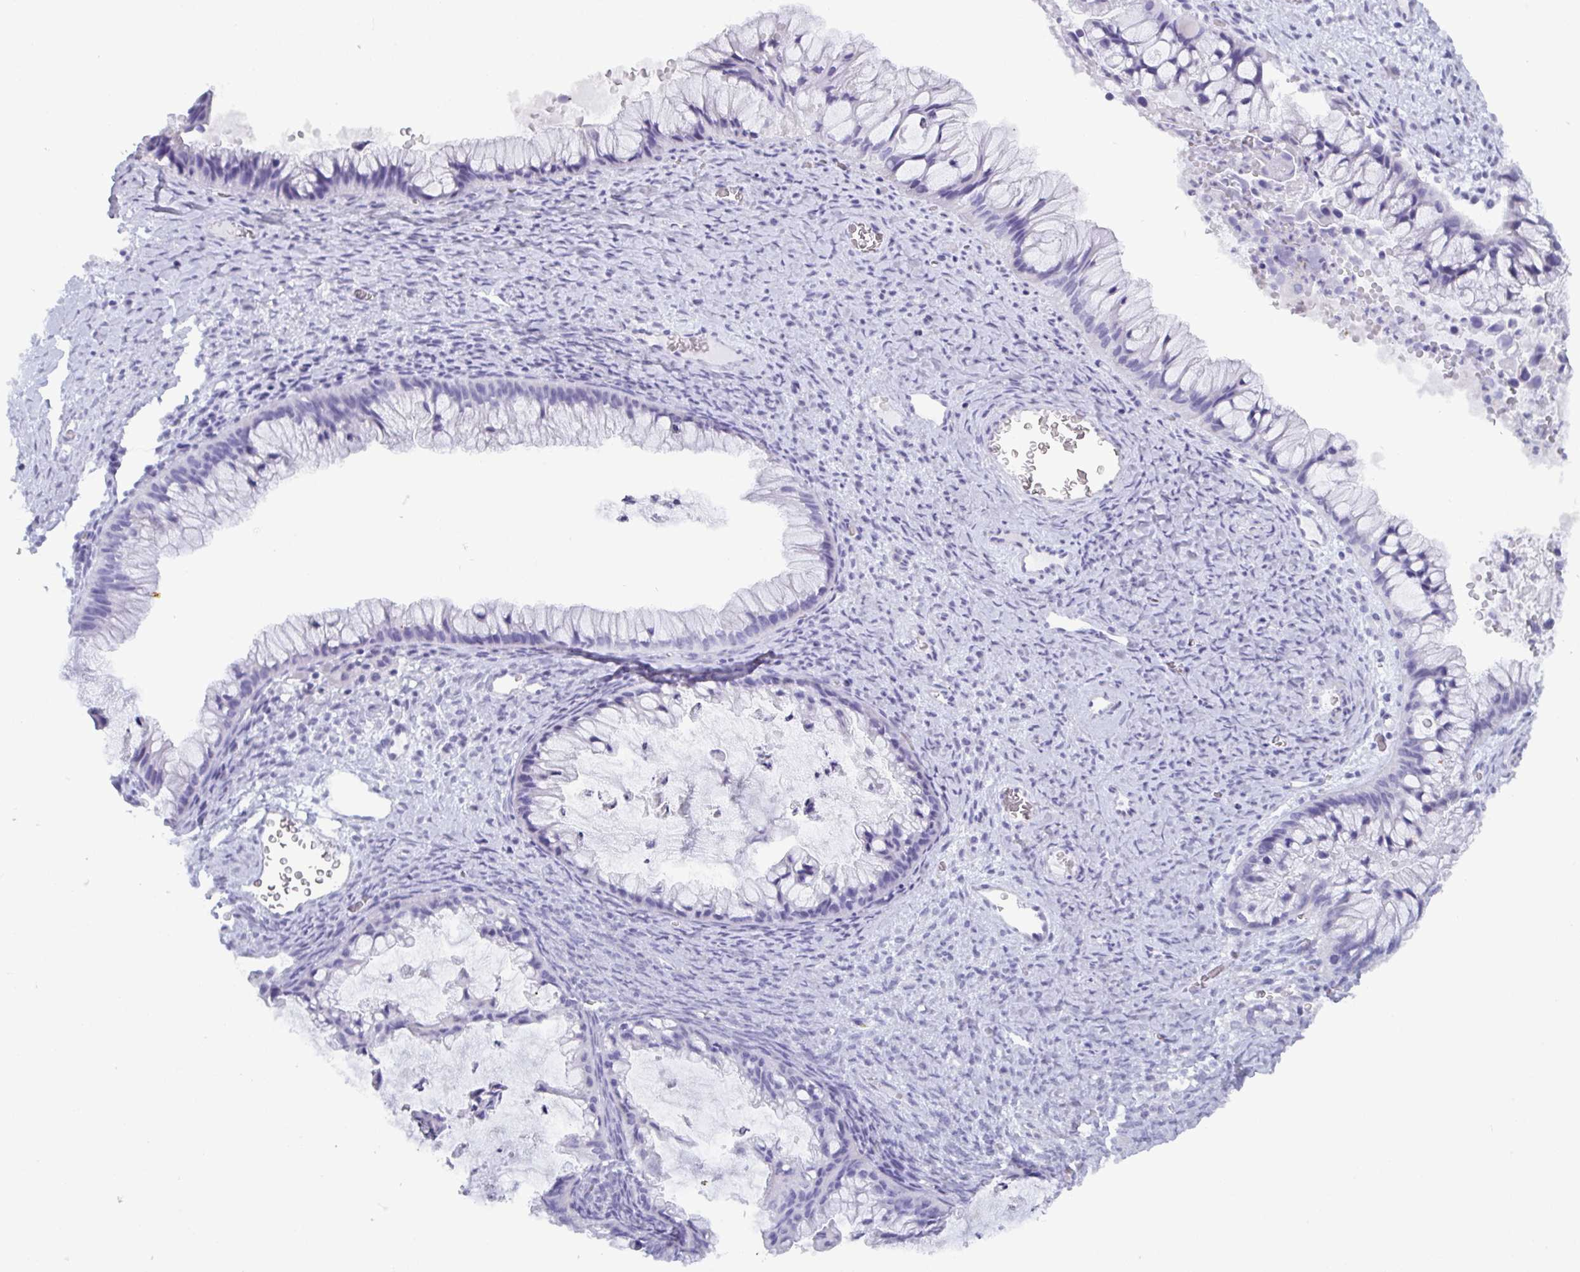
{"staining": {"intensity": "negative", "quantity": "none", "location": "none"}, "tissue": "ovarian cancer", "cell_type": "Tumor cells", "image_type": "cancer", "snomed": [{"axis": "morphology", "description": "Cystadenocarcinoma, mucinous, NOS"}, {"axis": "topography", "description": "Ovary"}], "caption": "Human ovarian cancer (mucinous cystadenocarcinoma) stained for a protein using immunohistochemistry exhibits no expression in tumor cells.", "gene": "C4orf33", "patient": {"sex": "female", "age": 72}}